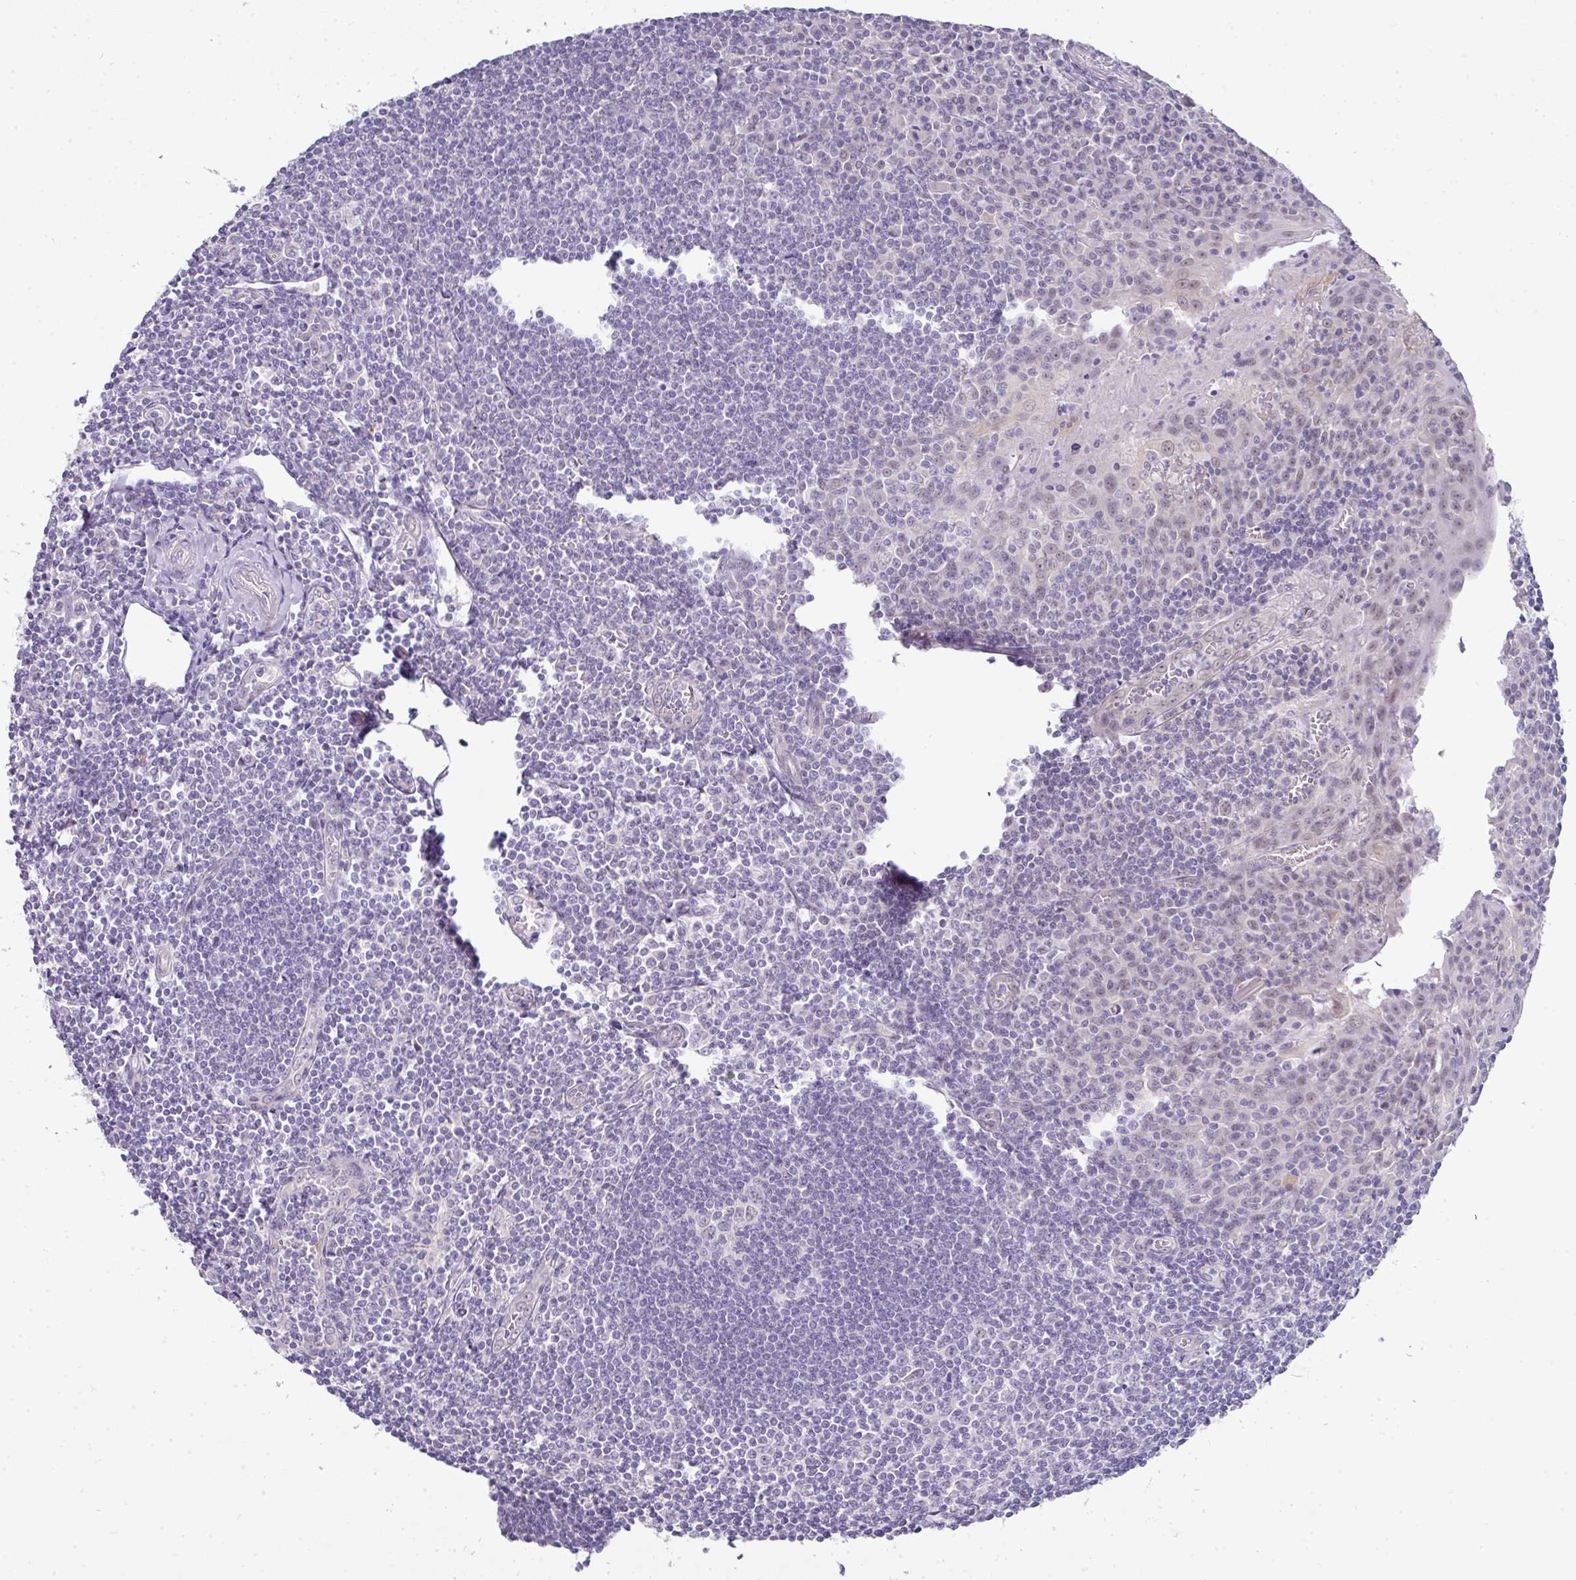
{"staining": {"intensity": "negative", "quantity": "none", "location": "none"}, "tissue": "tonsil", "cell_type": "Germinal center cells", "image_type": "normal", "snomed": [{"axis": "morphology", "description": "Normal tissue, NOS"}, {"axis": "topography", "description": "Tonsil"}], "caption": "DAB immunohistochemical staining of benign human tonsil exhibits no significant positivity in germinal center cells. (DAB IHC, high magnification).", "gene": "GCG", "patient": {"sex": "male", "age": 27}}